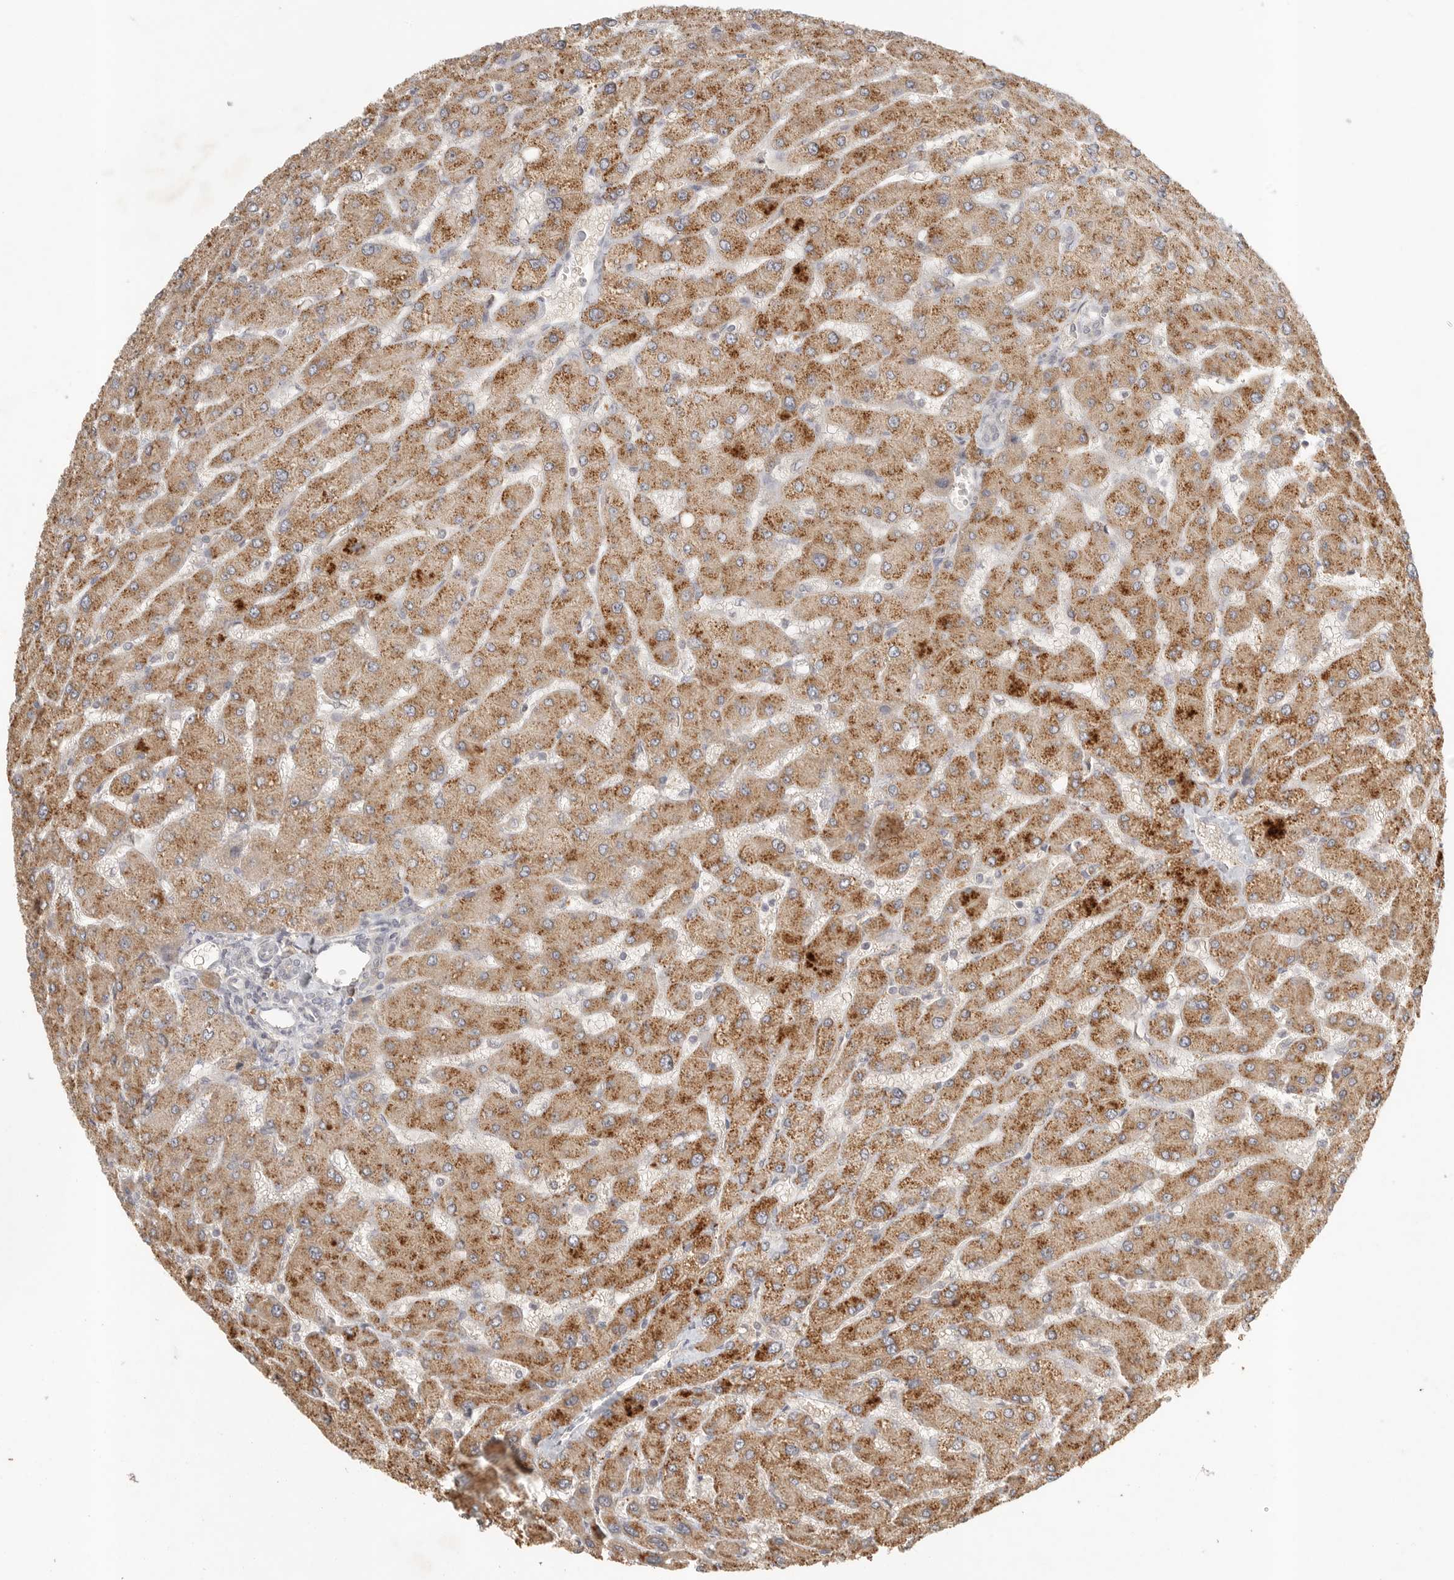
{"staining": {"intensity": "negative", "quantity": "none", "location": "none"}, "tissue": "liver", "cell_type": "Cholangiocytes", "image_type": "normal", "snomed": [{"axis": "morphology", "description": "Normal tissue, NOS"}, {"axis": "topography", "description": "Liver"}], "caption": "Immunohistochemistry of benign human liver shows no staining in cholangiocytes.", "gene": "SLC25A36", "patient": {"sex": "male", "age": 55}}